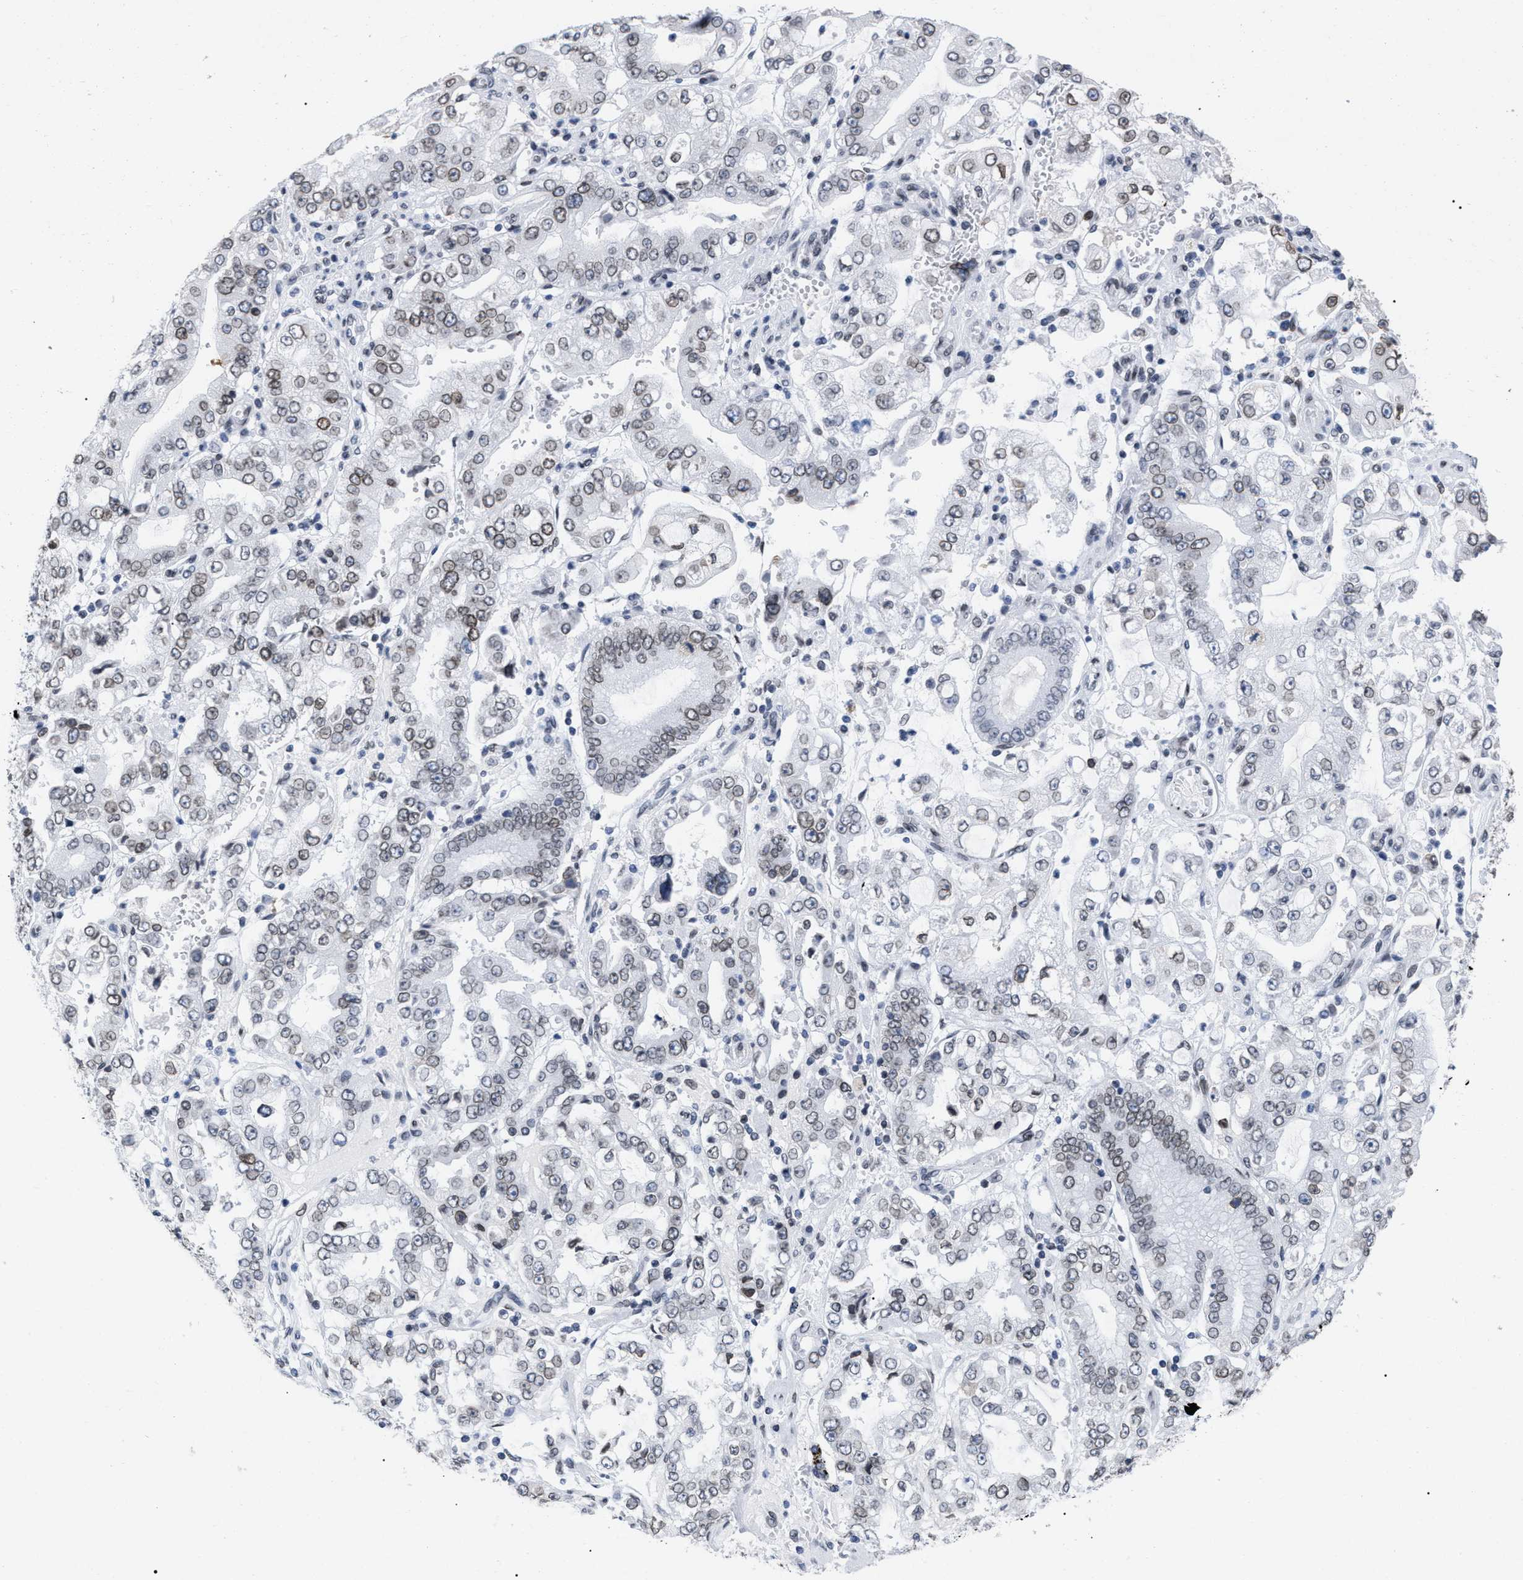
{"staining": {"intensity": "weak", "quantity": "25%-75%", "location": "cytoplasmic/membranous,nuclear"}, "tissue": "stomach cancer", "cell_type": "Tumor cells", "image_type": "cancer", "snomed": [{"axis": "morphology", "description": "Adenocarcinoma, NOS"}, {"axis": "topography", "description": "Stomach"}], "caption": "Immunohistochemical staining of stomach adenocarcinoma demonstrates low levels of weak cytoplasmic/membranous and nuclear expression in about 25%-75% of tumor cells. (IHC, brightfield microscopy, high magnification).", "gene": "TPR", "patient": {"sex": "male", "age": 76}}